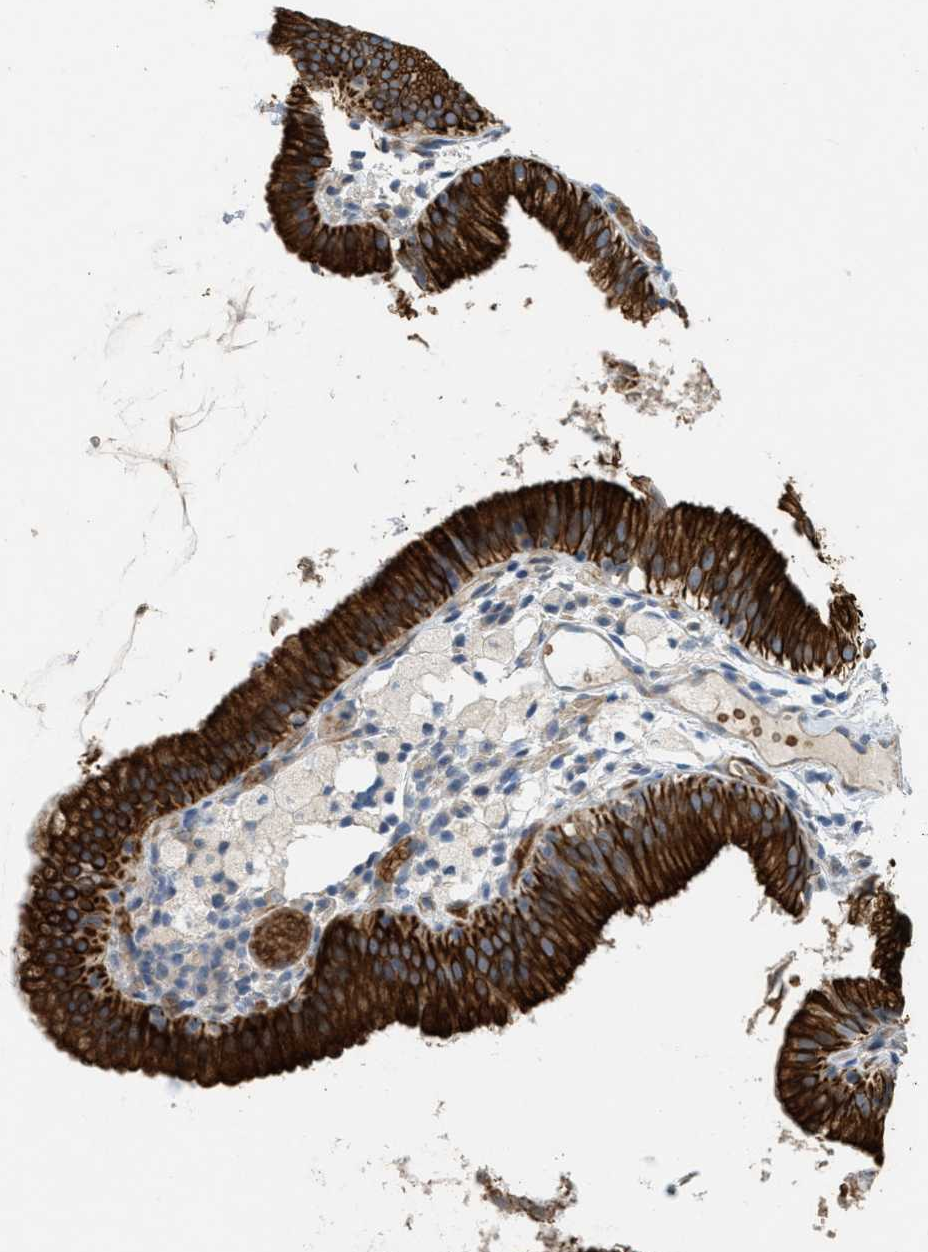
{"staining": {"intensity": "strong", "quantity": ">75%", "location": "cytoplasmic/membranous"}, "tissue": "gallbladder", "cell_type": "Glandular cells", "image_type": "normal", "snomed": [{"axis": "morphology", "description": "Normal tissue, NOS"}, {"axis": "topography", "description": "Gallbladder"}], "caption": "Protein expression analysis of unremarkable gallbladder displays strong cytoplasmic/membranous expression in approximately >75% of glandular cells.", "gene": "MRS2", "patient": {"sex": "female", "age": 26}}